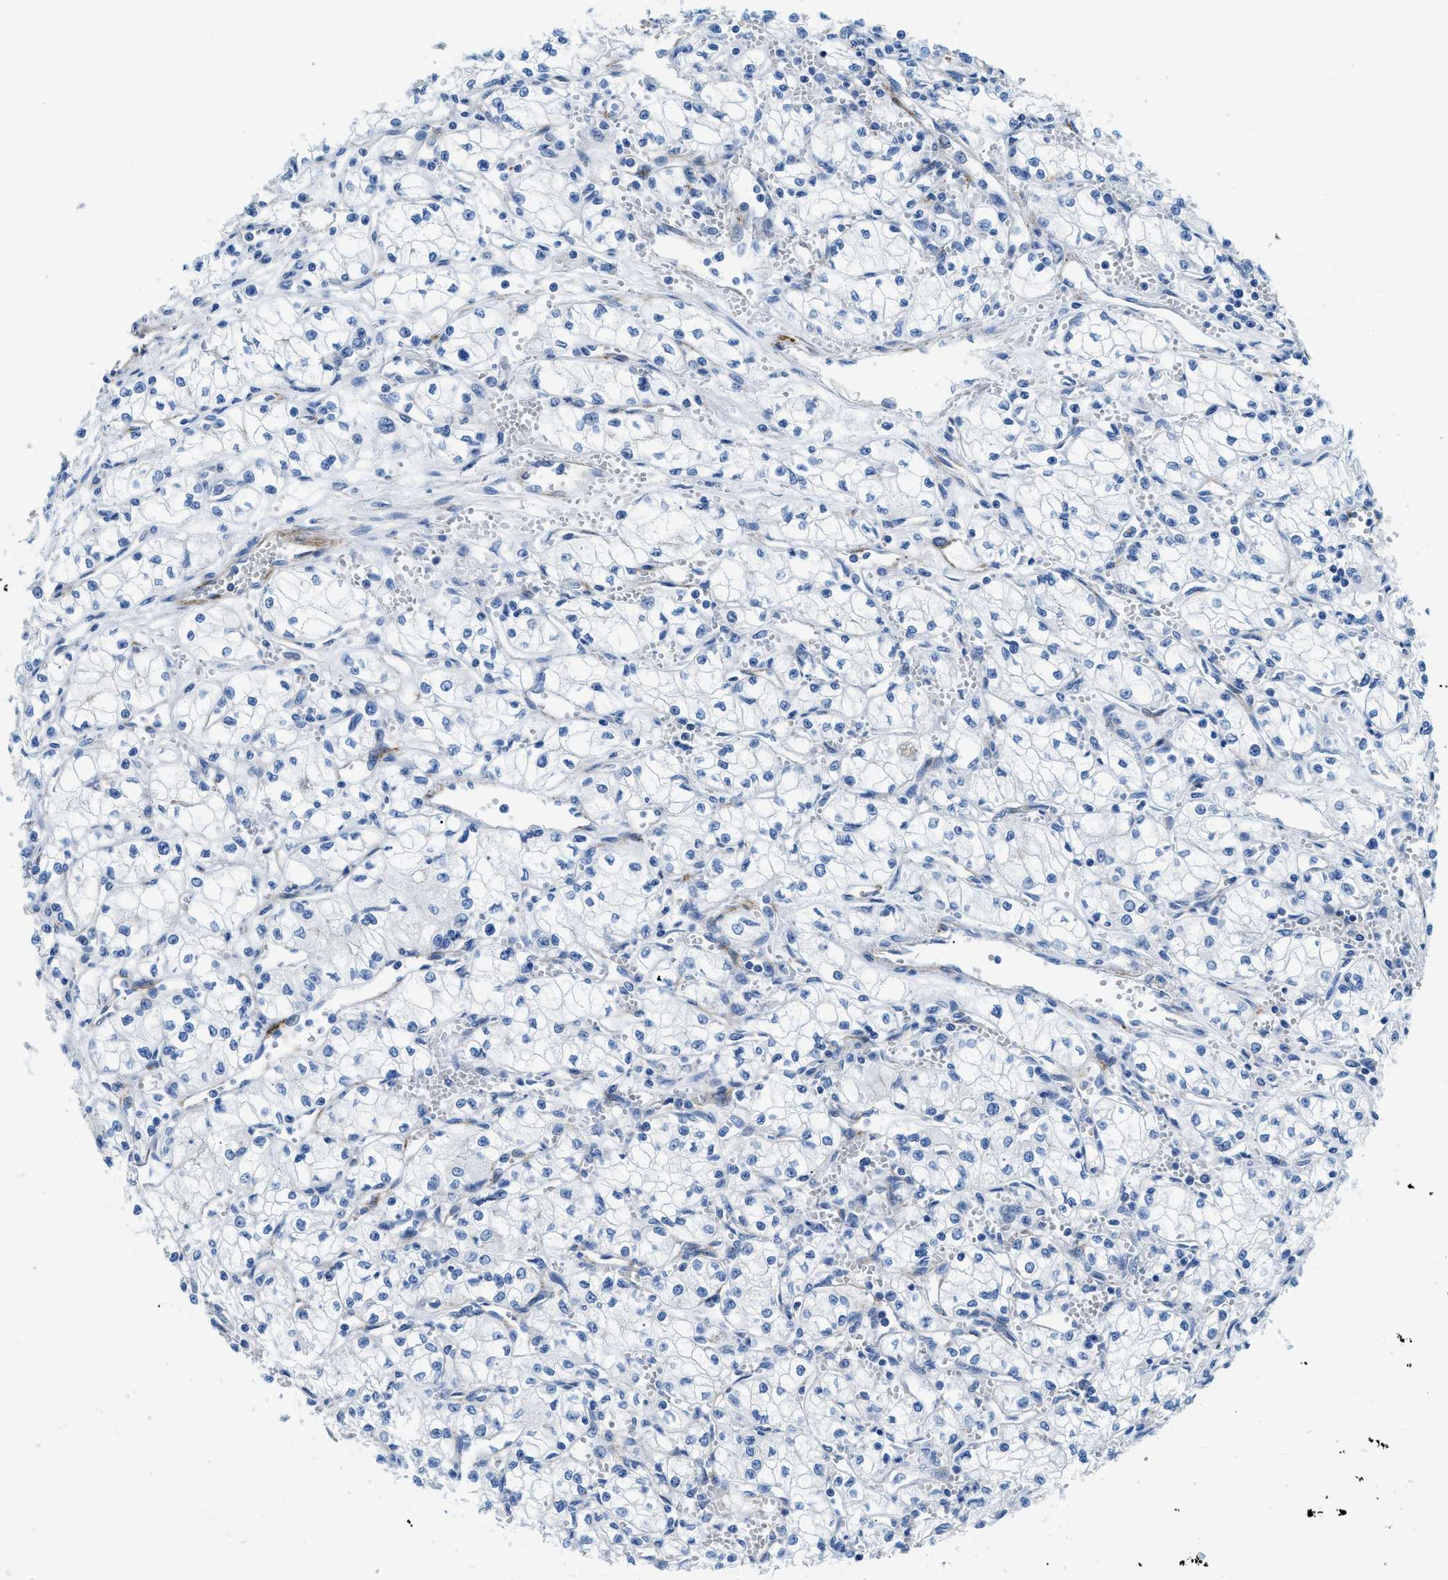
{"staining": {"intensity": "negative", "quantity": "none", "location": "none"}, "tissue": "renal cancer", "cell_type": "Tumor cells", "image_type": "cancer", "snomed": [{"axis": "morphology", "description": "Normal tissue, NOS"}, {"axis": "morphology", "description": "Adenocarcinoma, NOS"}, {"axis": "topography", "description": "Kidney"}], "caption": "The immunohistochemistry (IHC) micrograph has no significant staining in tumor cells of adenocarcinoma (renal) tissue. (DAB IHC, high magnification).", "gene": "CUTA", "patient": {"sex": "male", "age": 59}}